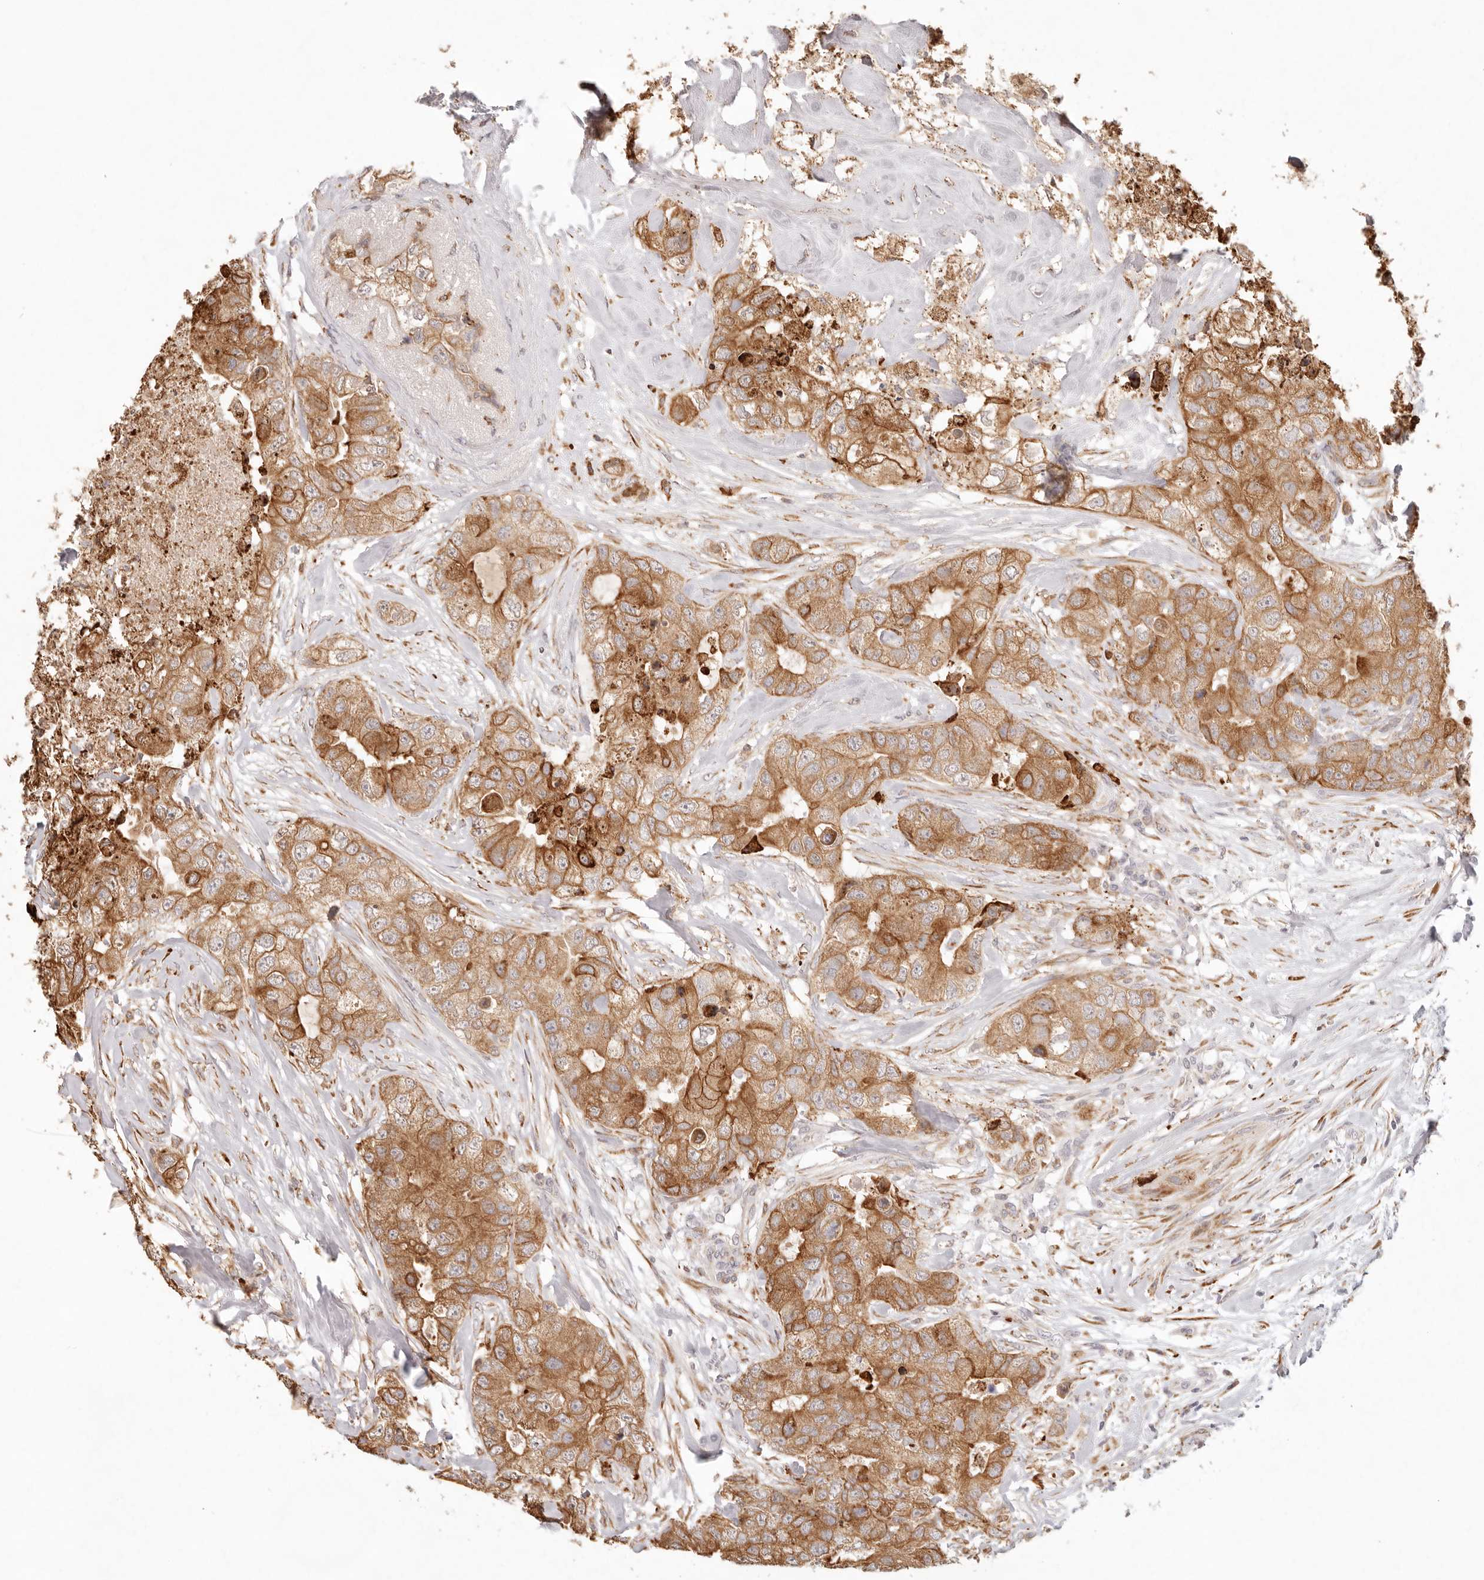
{"staining": {"intensity": "strong", "quantity": ">75%", "location": "cytoplasmic/membranous"}, "tissue": "breast cancer", "cell_type": "Tumor cells", "image_type": "cancer", "snomed": [{"axis": "morphology", "description": "Duct carcinoma"}, {"axis": "topography", "description": "Breast"}], "caption": "Breast intraductal carcinoma stained with a brown dye exhibits strong cytoplasmic/membranous positive positivity in approximately >75% of tumor cells.", "gene": "C1orf127", "patient": {"sex": "female", "age": 62}}